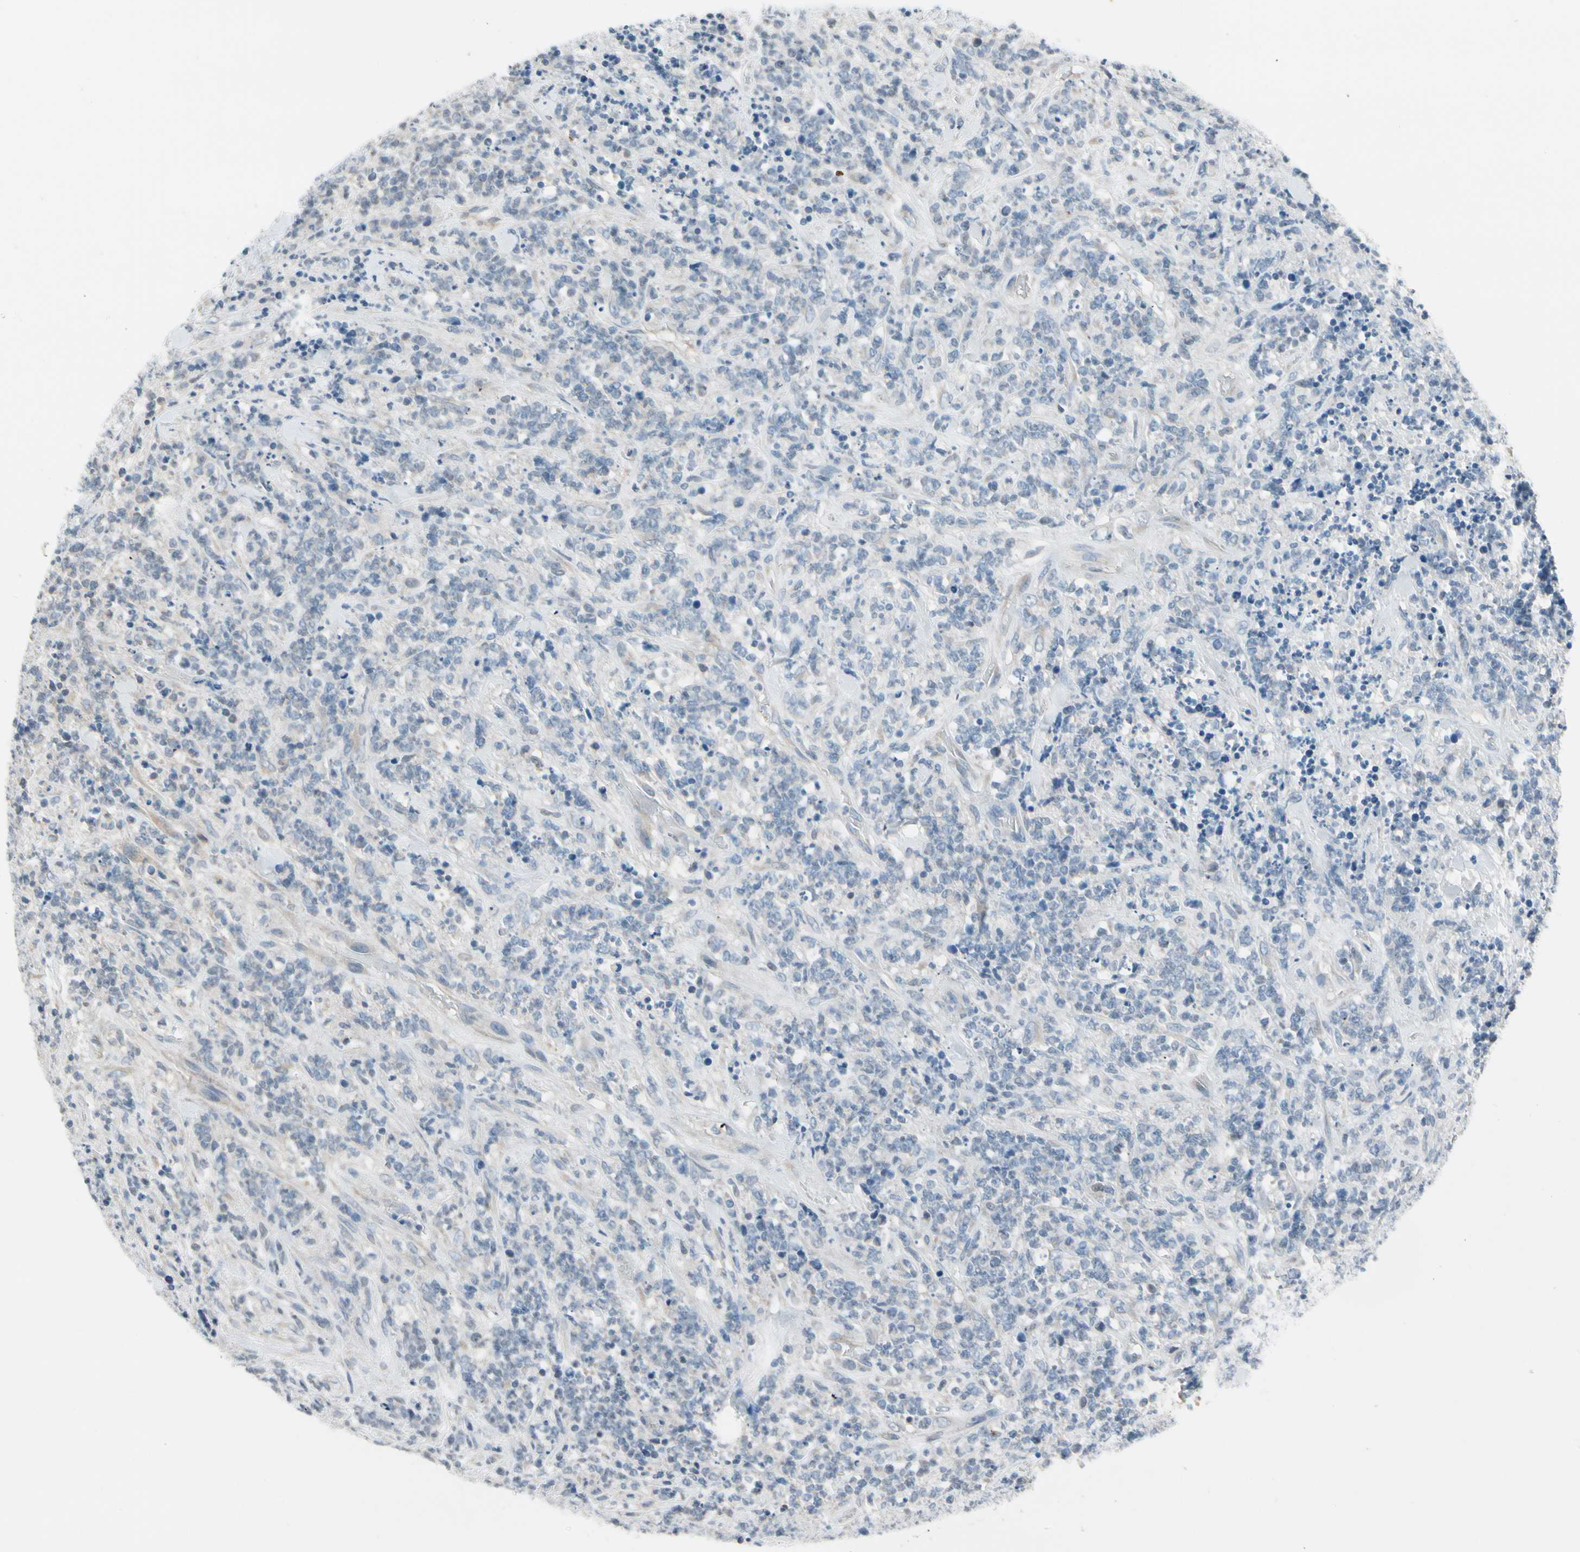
{"staining": {"intensity": "weak", "quantity": "<25%", "location": "cytoplasmic/membranous"}, "tissue": "lymphoma", "cell_type": "Tumor cells", "image_type": "cancer", "snomed": [{"axis": "morphology", "description": "Malignant lymphoma, non-Hodgkin's type, High grade"}, {"axis": "topography", "description": "Soft tissue"}], "caption": "Tumor cells show no significant protein positivity in lymphoma.", "gene": "STK40", "patient": {"sex": "male", "age": 18}}